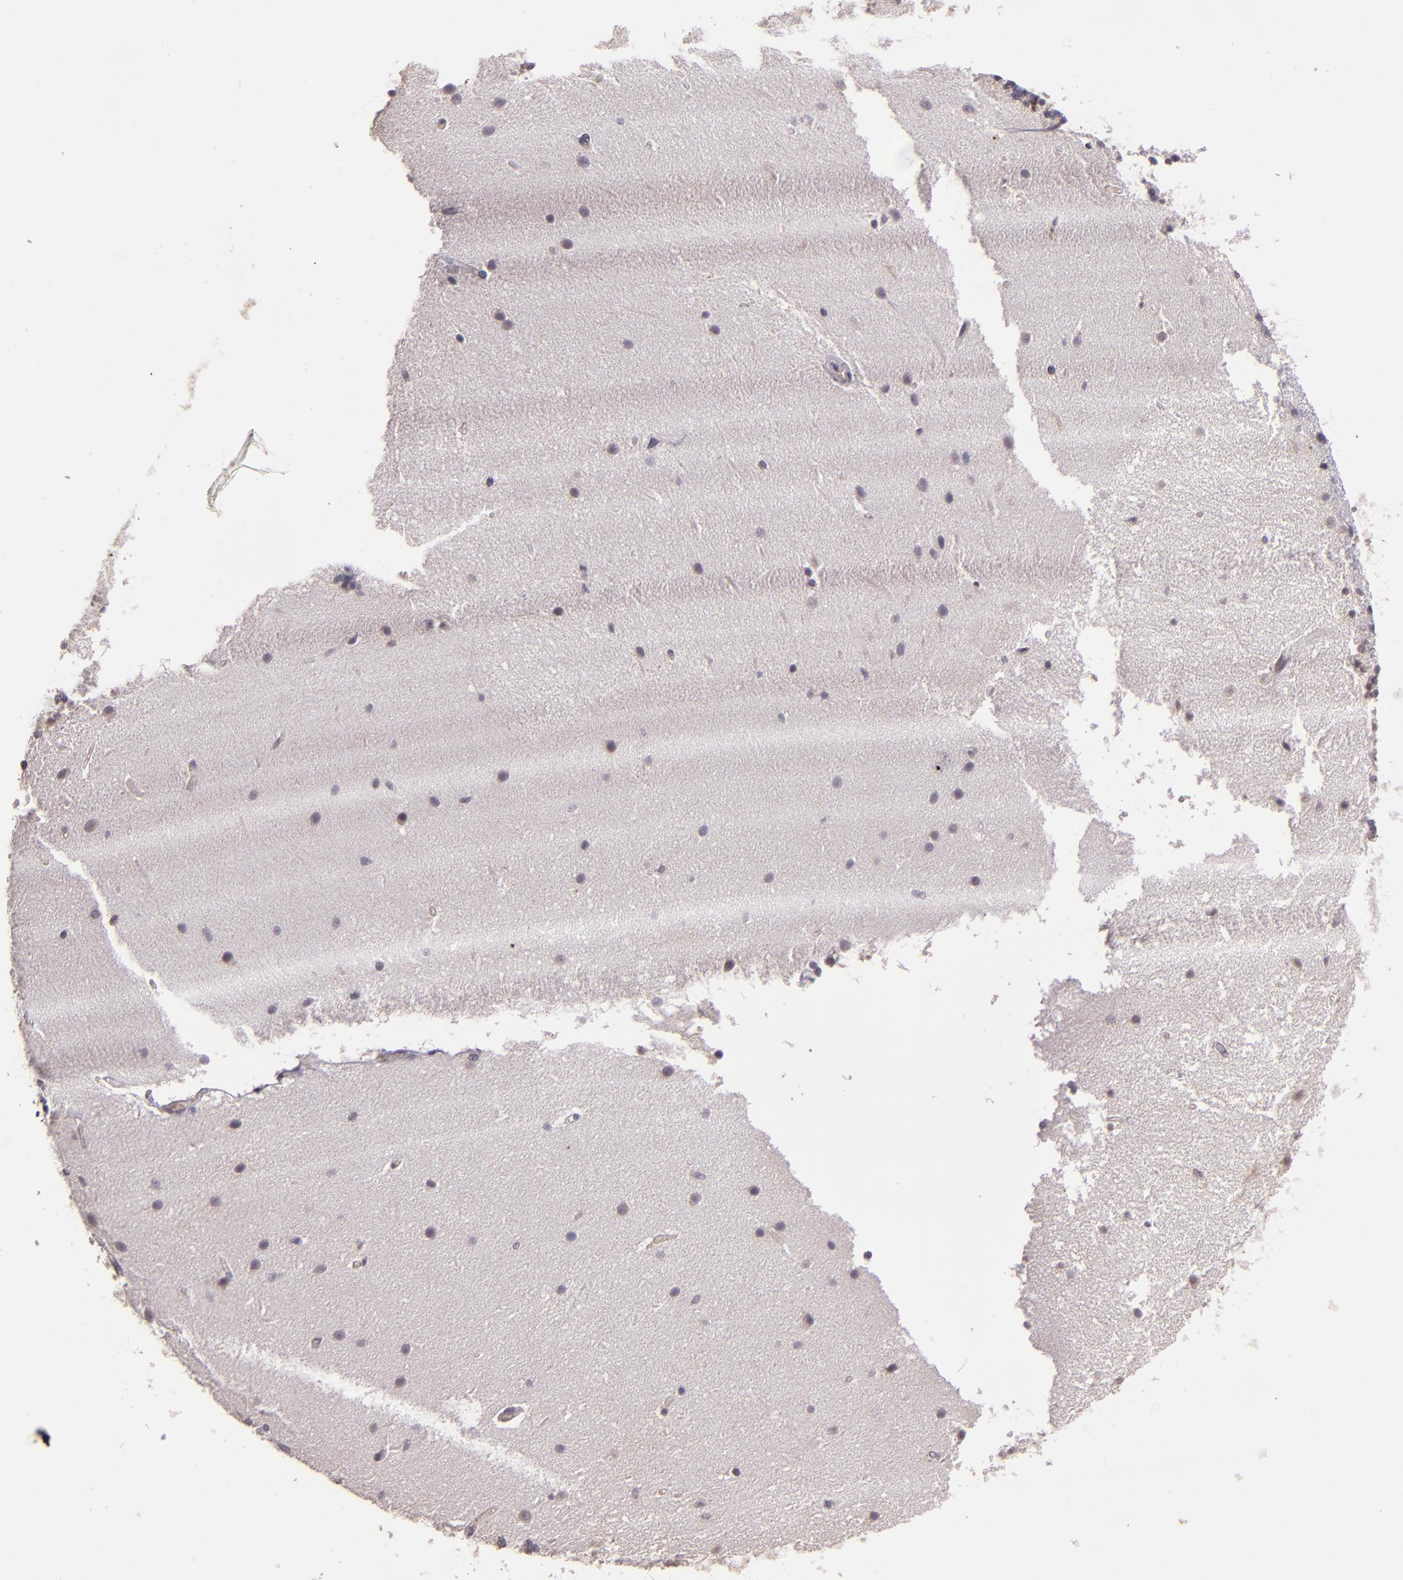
{"staining": {"intensity": "negative", "quantity": "none", "location": "none"}, "tissue": "cerebellum", "cell_type": "Cells in granular layer", "image_type": "normal", "snomed": [{"axis": "morphology", "description": "Normal tissue, NOS"}, {"axis": "topography", "description": "Cerebellum"}], "caption": "Unremarkable cerebellum was stained to show a protein in brown. There is no significant positivity in cells in granular layer.", "gene": "TAF7L", "patient": {"sex": "female", "age": 54}}